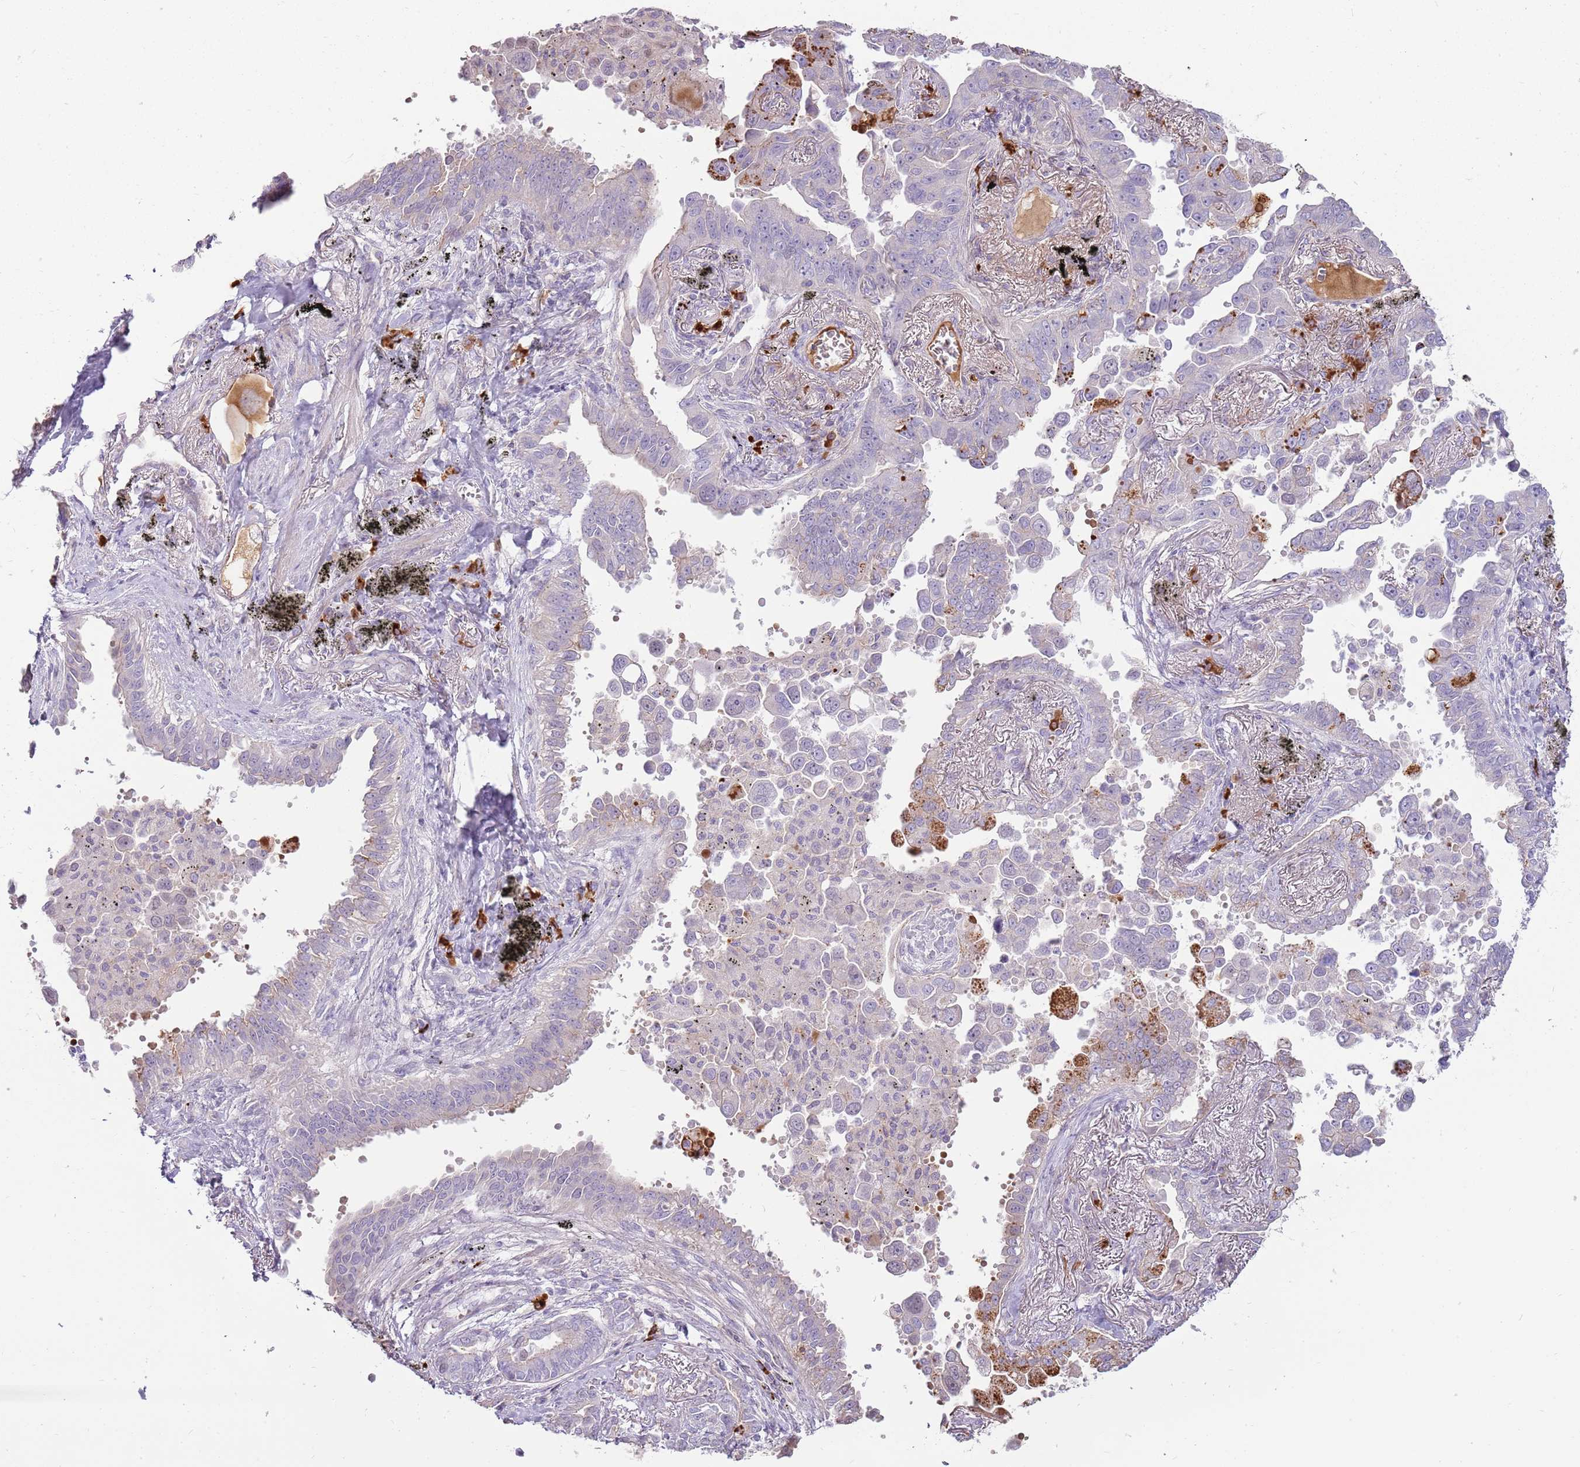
{"staining": {"intensity": "negative", "quantity": "none", "location": "none"}, "tissue": "lung cancer", "cell_type": "Tumor cells", "image_type": "cancer", "snomed": [{"axis": "morphology", "description": "Adenocarcinoma, NOS"}, {"axis": "topography", "description": "Lung"}], "caption": "Lung cancer (adenocarcinoma) was stained to show a protein in brown. There is no significant positivity in tumor cells. The staining is performed using DAB (3,3'-diaminobenzidine) brown chromogen with nuclei counter-stained in using hematoxylin.", "gene": "MCUB", "patient": {"sex": "male", "age": 67}}